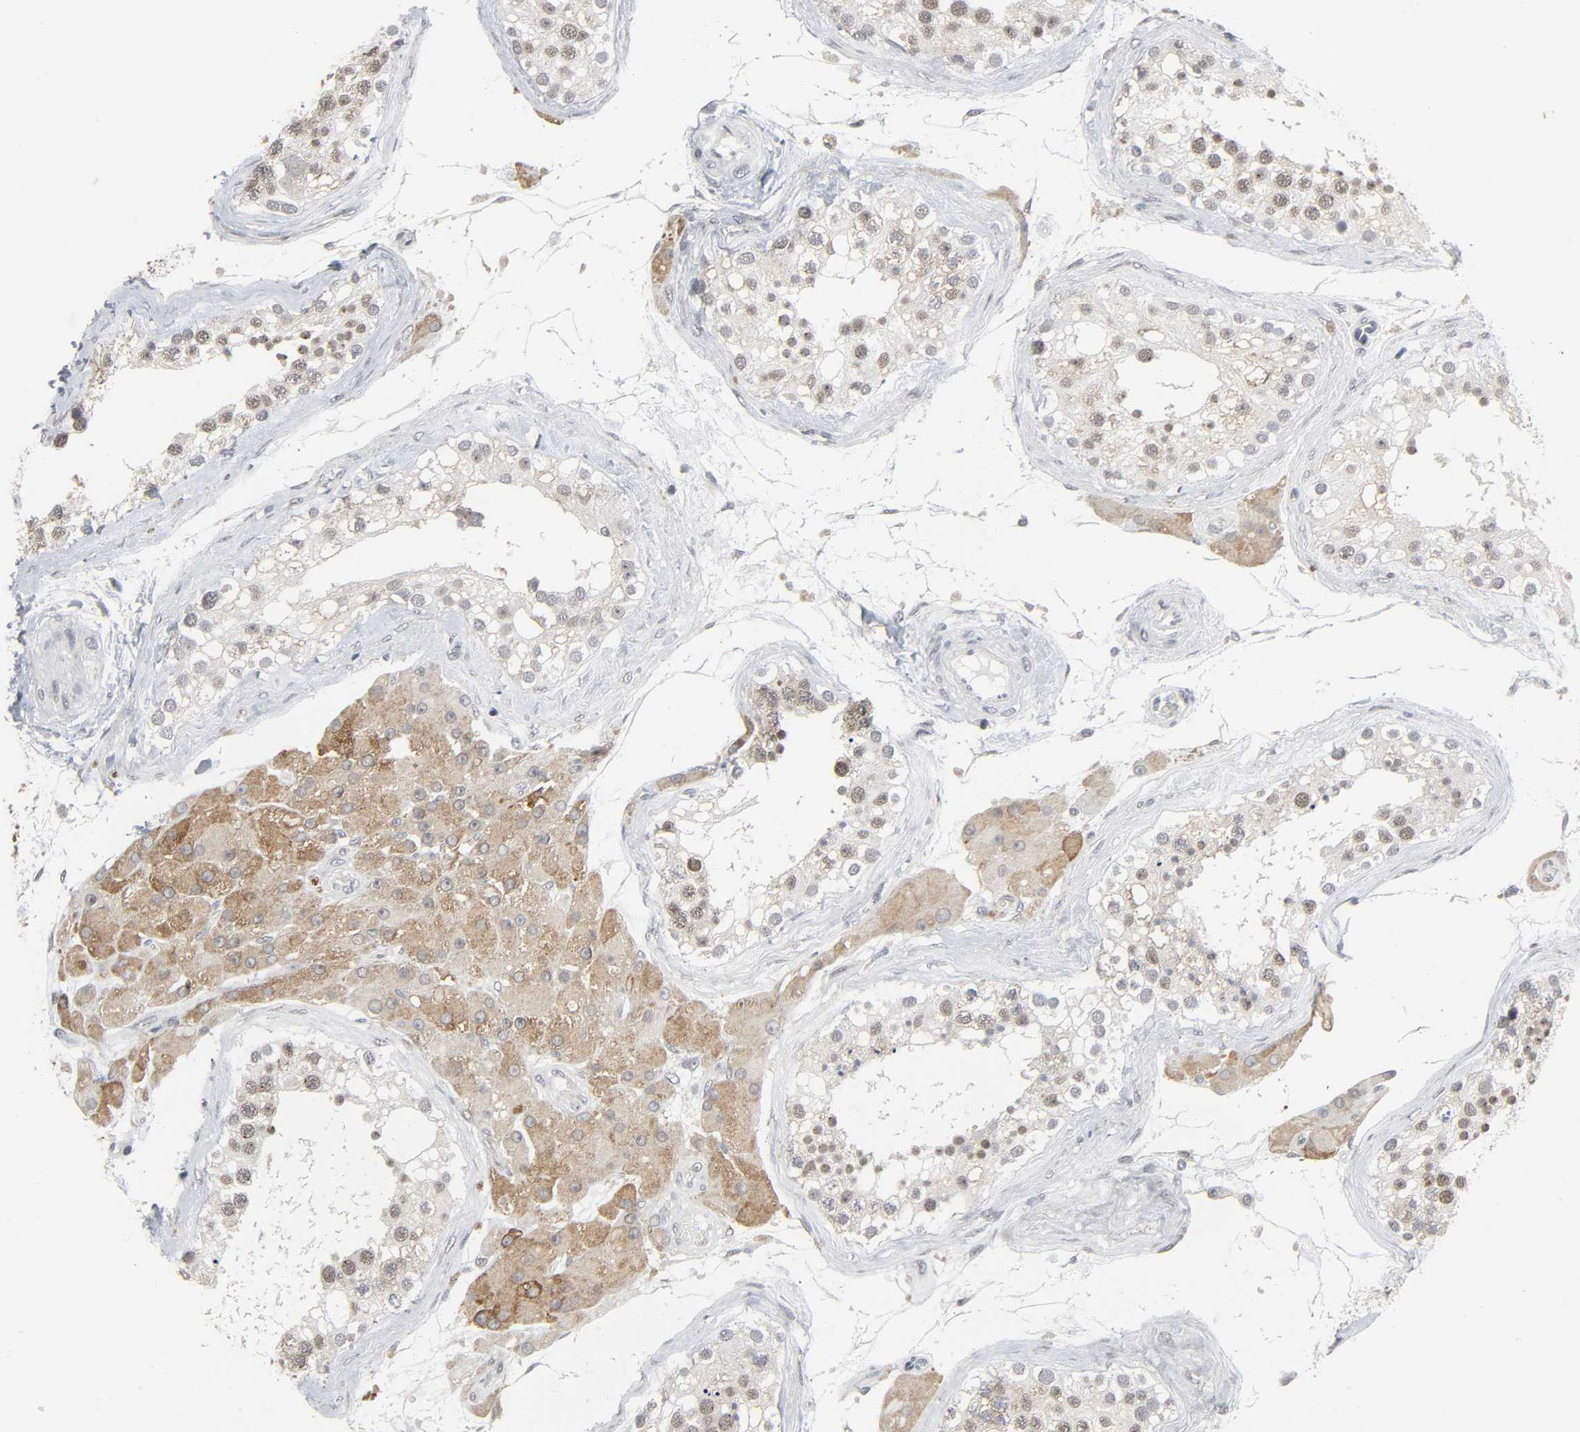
{"staining": {"intensity": "moderate", "quantity": "25%-75%", "location": "nuclear"}, "tissue": "testis", "cell_type": "Cells in seminiferous ducts", "image_type": "normal", "snomed": [{"axis": "morphology", "description": "Normal tissue, NOS"}, {"axis": "topography", "description": "Testis"}], "caption": "Protein staining demonstrates moderate nuclear staining in about 25%-75% of cells in seminiferous ducts in benign testis.", "gene": "MUC1", "patient": {"sex": "male", "age": 68}}